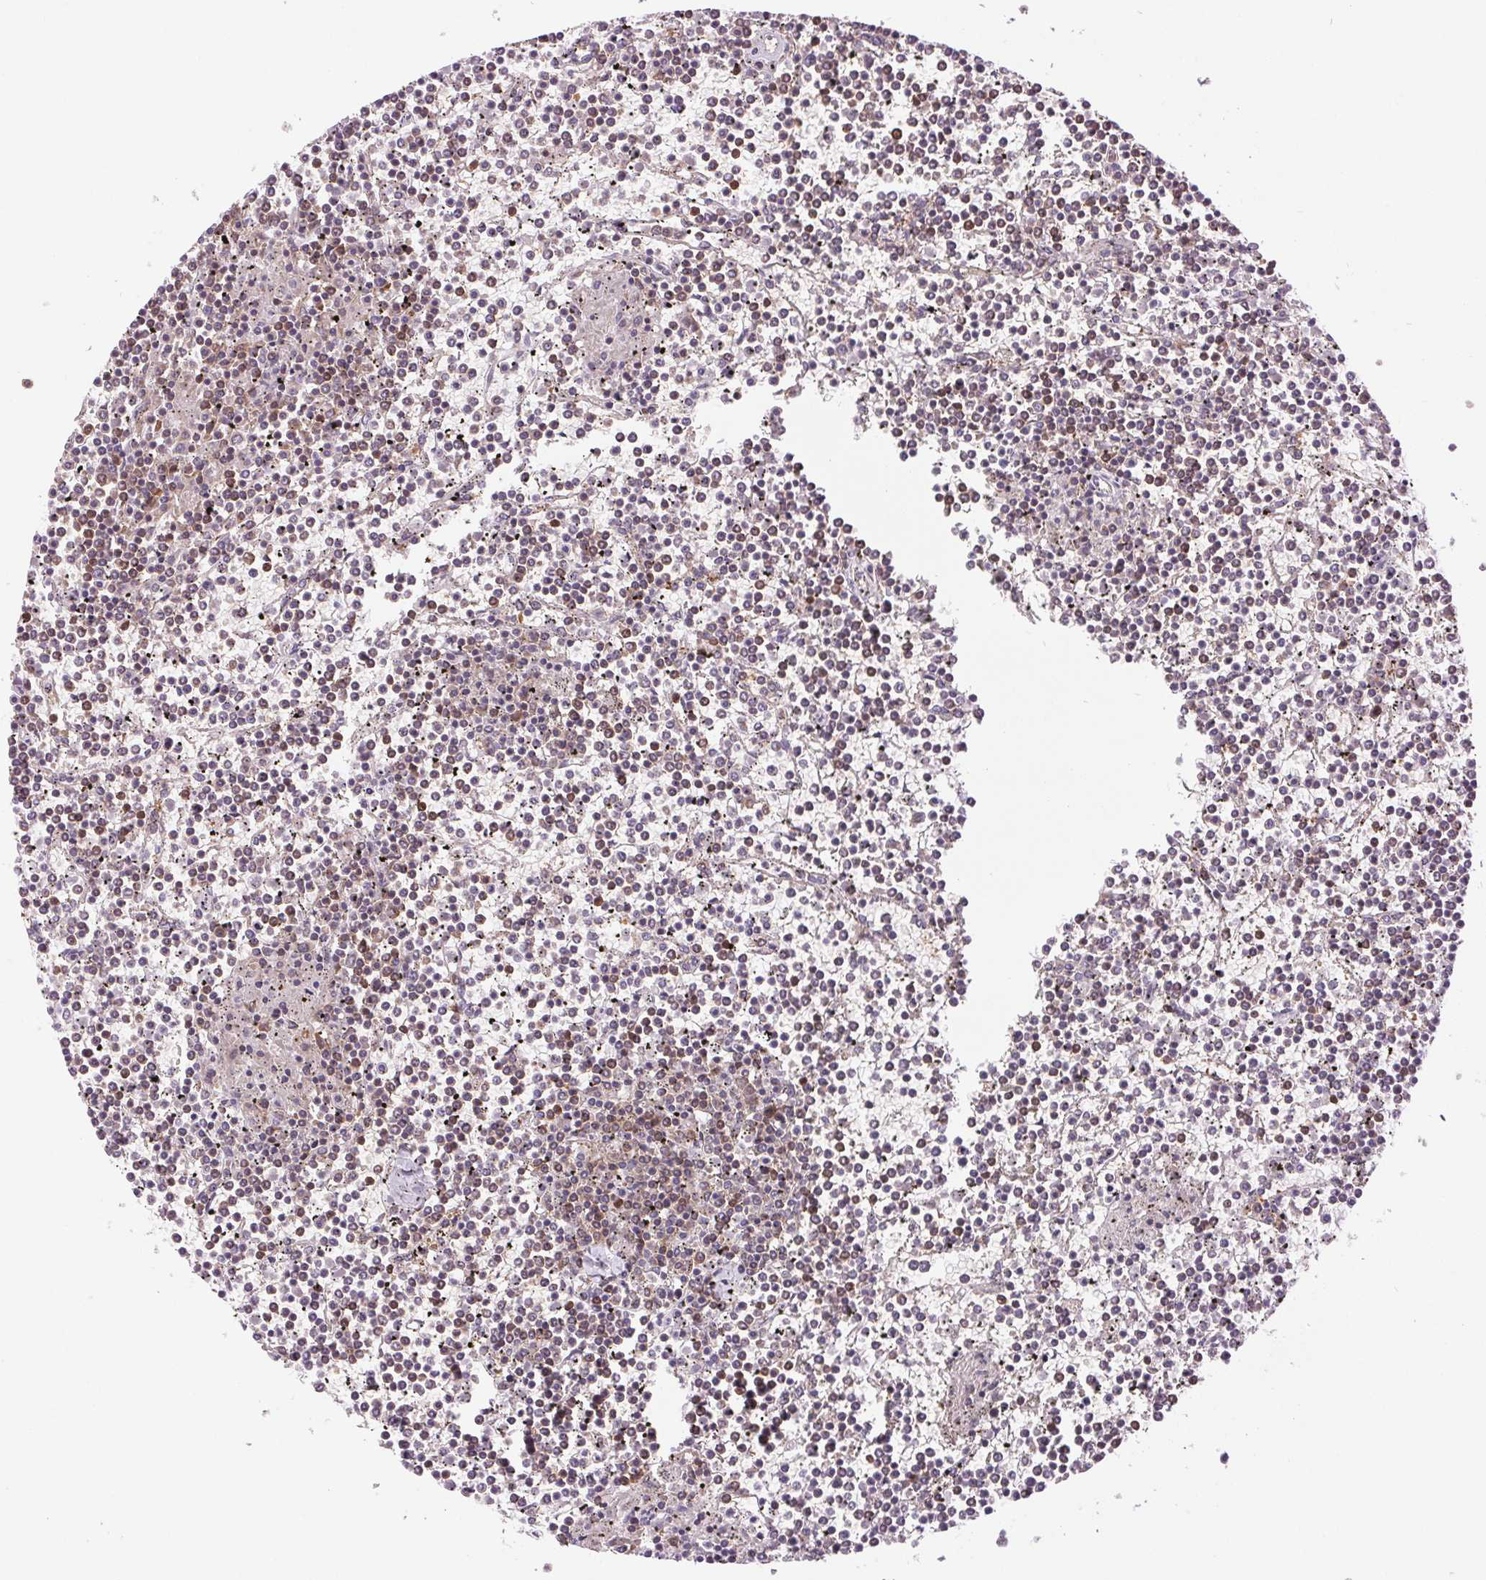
{"staining": {"intensity": "weak", "quantity": "<25%", "location": "cytoplasmic/membranous"}, "tissue": "lymphoma", "cell_type": "Tumor cells", "image_type": "cancer", "snomed": [{"axis": "morphology", "description": "Malignant lymphoma, non-Hodgkin's type, Low grade"}, {"axis": "topography", "description": "Spleen"}], "caption": "An image of malignant lymphoma, non-Hodgkin's type (low-grade) stained for a protein demonstrates no brown staining in tumor cells.", "gene": "BTF3L4", "patient": {"sex": "female", "age": 19}}